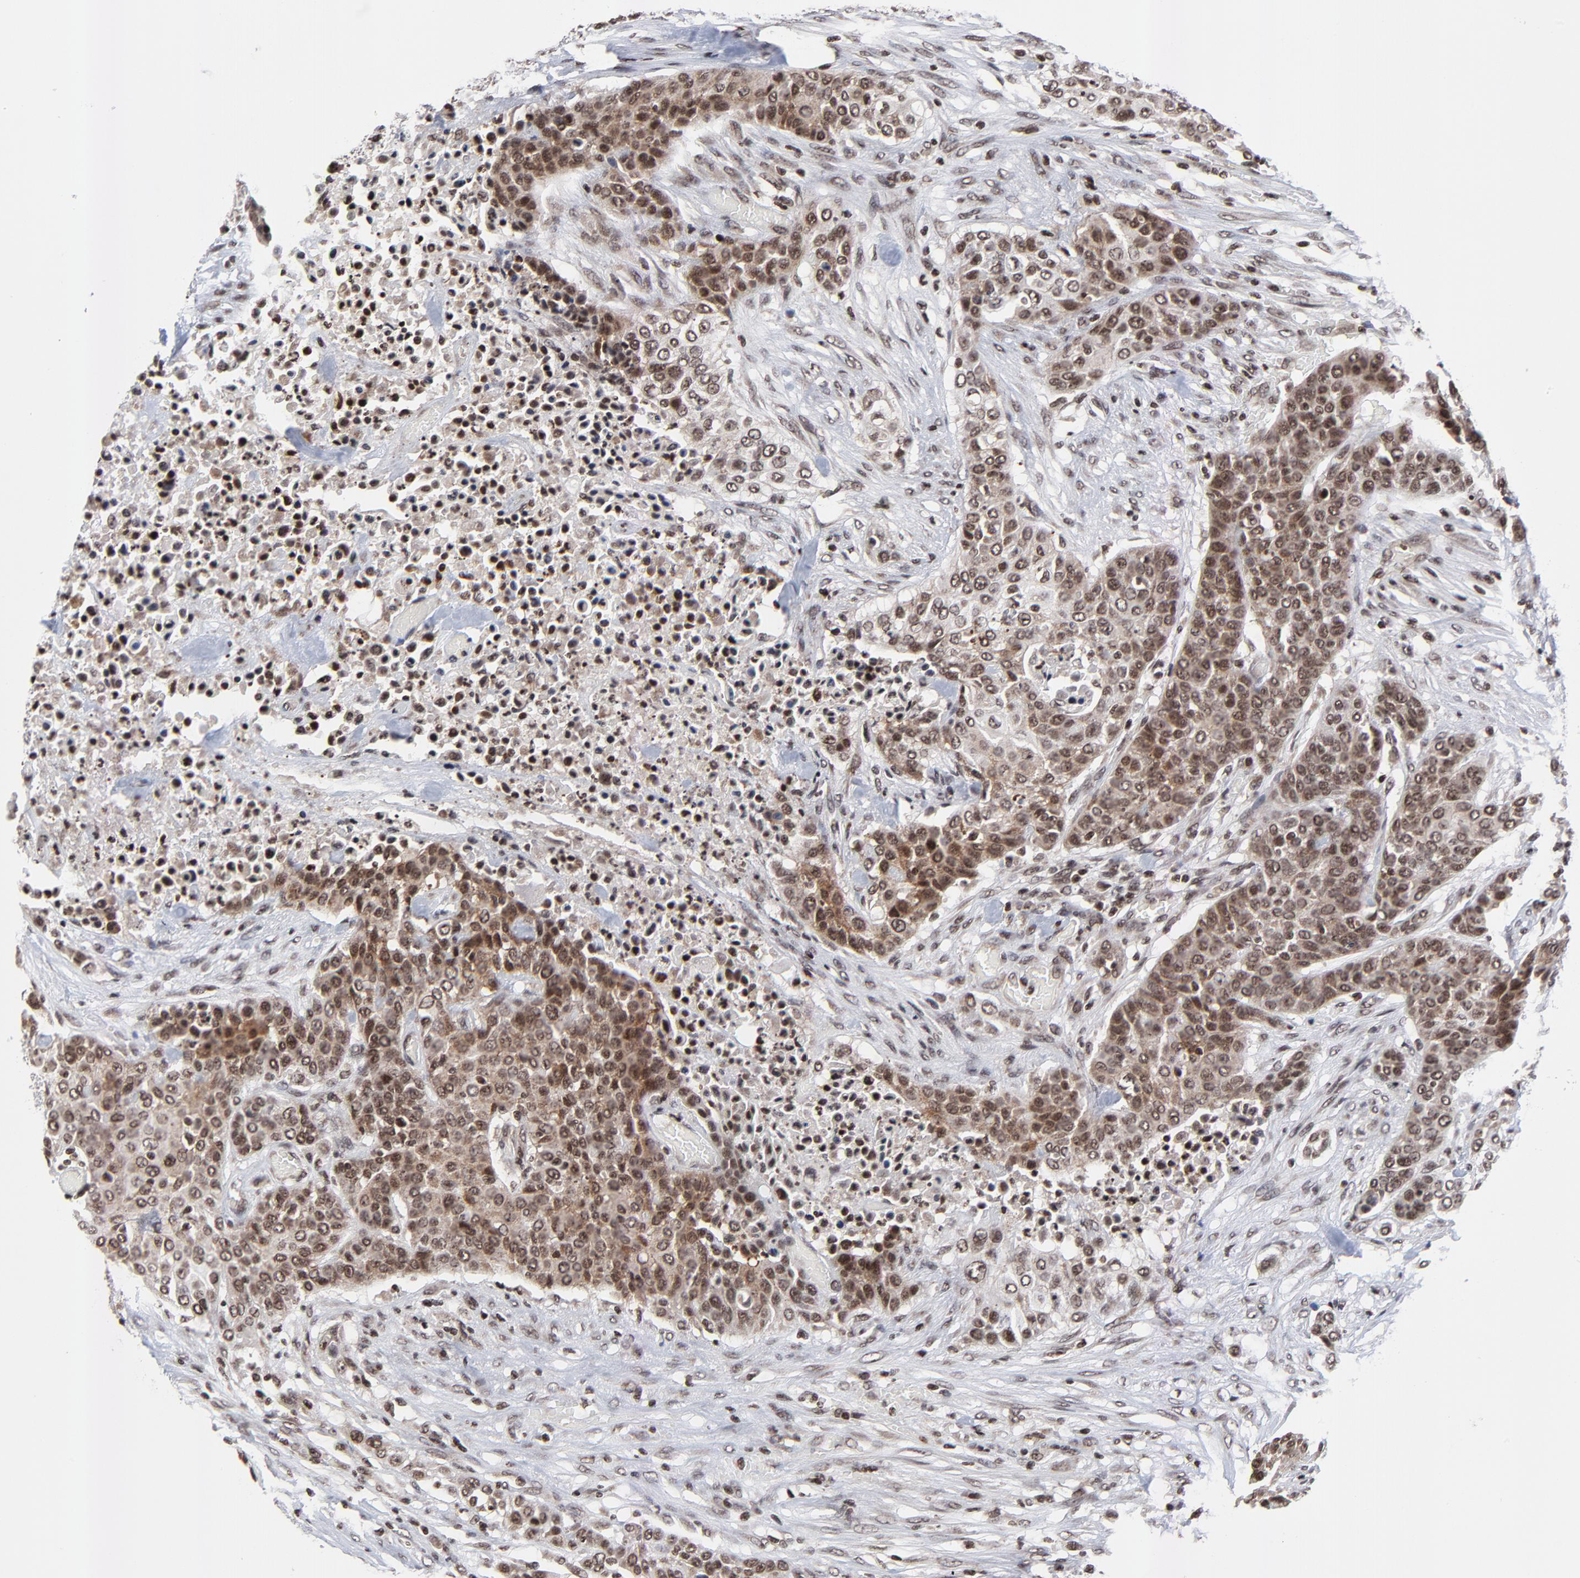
{"staining": {"intensity": "strong", "quantity": ">75%", "location": "cytoplasmic/membranous,nuclear"}, "tissue": "urothelial cancer", "cell_type": "Tumor cells", "image_type": "cancer", "snomed": [{"axis": "morphology", "description": "Urothelial carcinoma, High grade"}, {"axis": "topography", "description": "Urinary bladder"}], "caption": "Approximately >75% of tumor cells in human high-grade urothelial carcinoma show strong cytoplasmic/membranous and nuclear protein staining as visualized by brown immunohistochemical staining.", "gene": "ZNF777", "patient": {"sex": "male", "age": 74}}